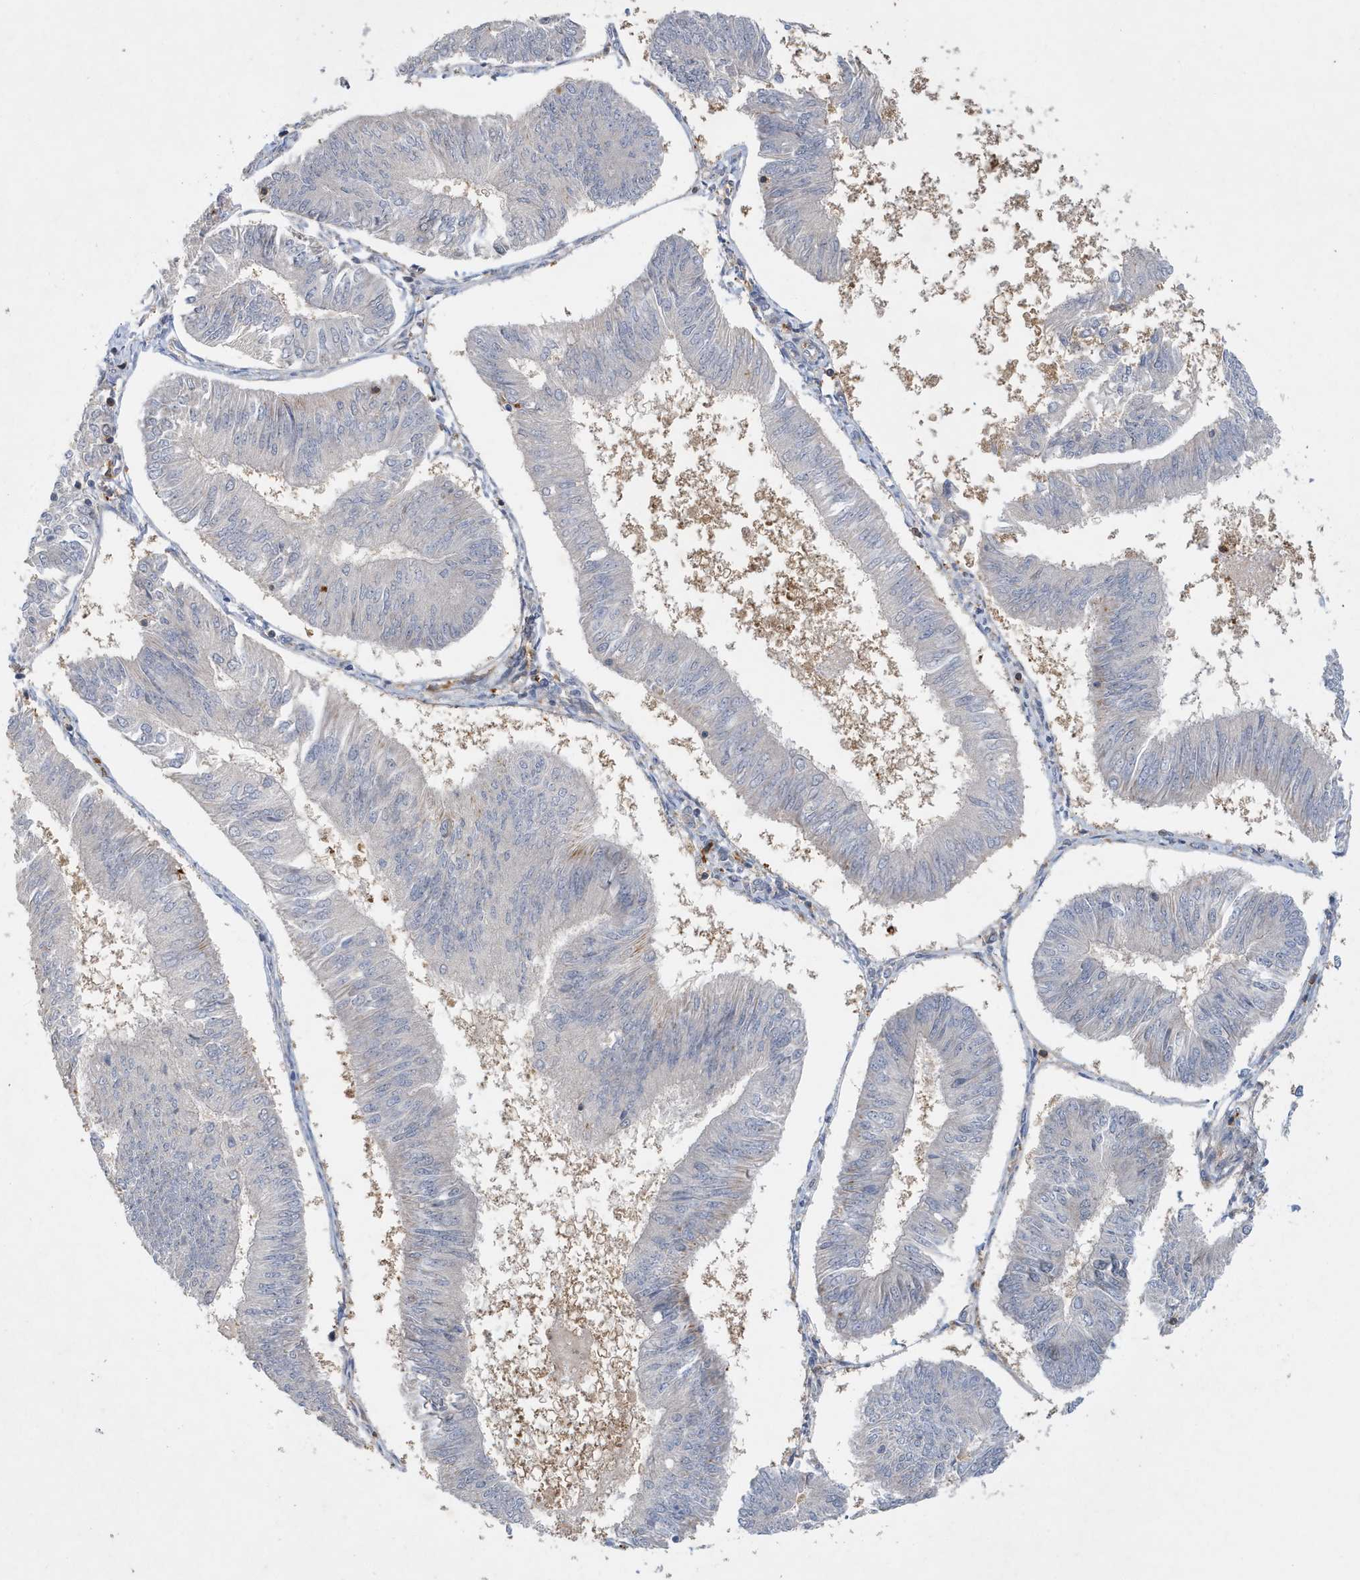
{"staining": {"intensity": "negative", "quantity": "none", "location": "none"}, "tissue": "endometrial cancer", "cell_type": "Tumor cells", "image_type": "cancer", "snomed": [{"axis": "morphology", "description": "Adenocarcinoma, NOS"}, {"axis": "topography", "description": "Endometrium"}], "caption": "Tumor cells are negative for brown protein staining in adenocarcinoma (endometrial). Nuclei are stained in blue.", "gene": "LAPTM4A", "patient": {"sex": "female", "age": 58}}